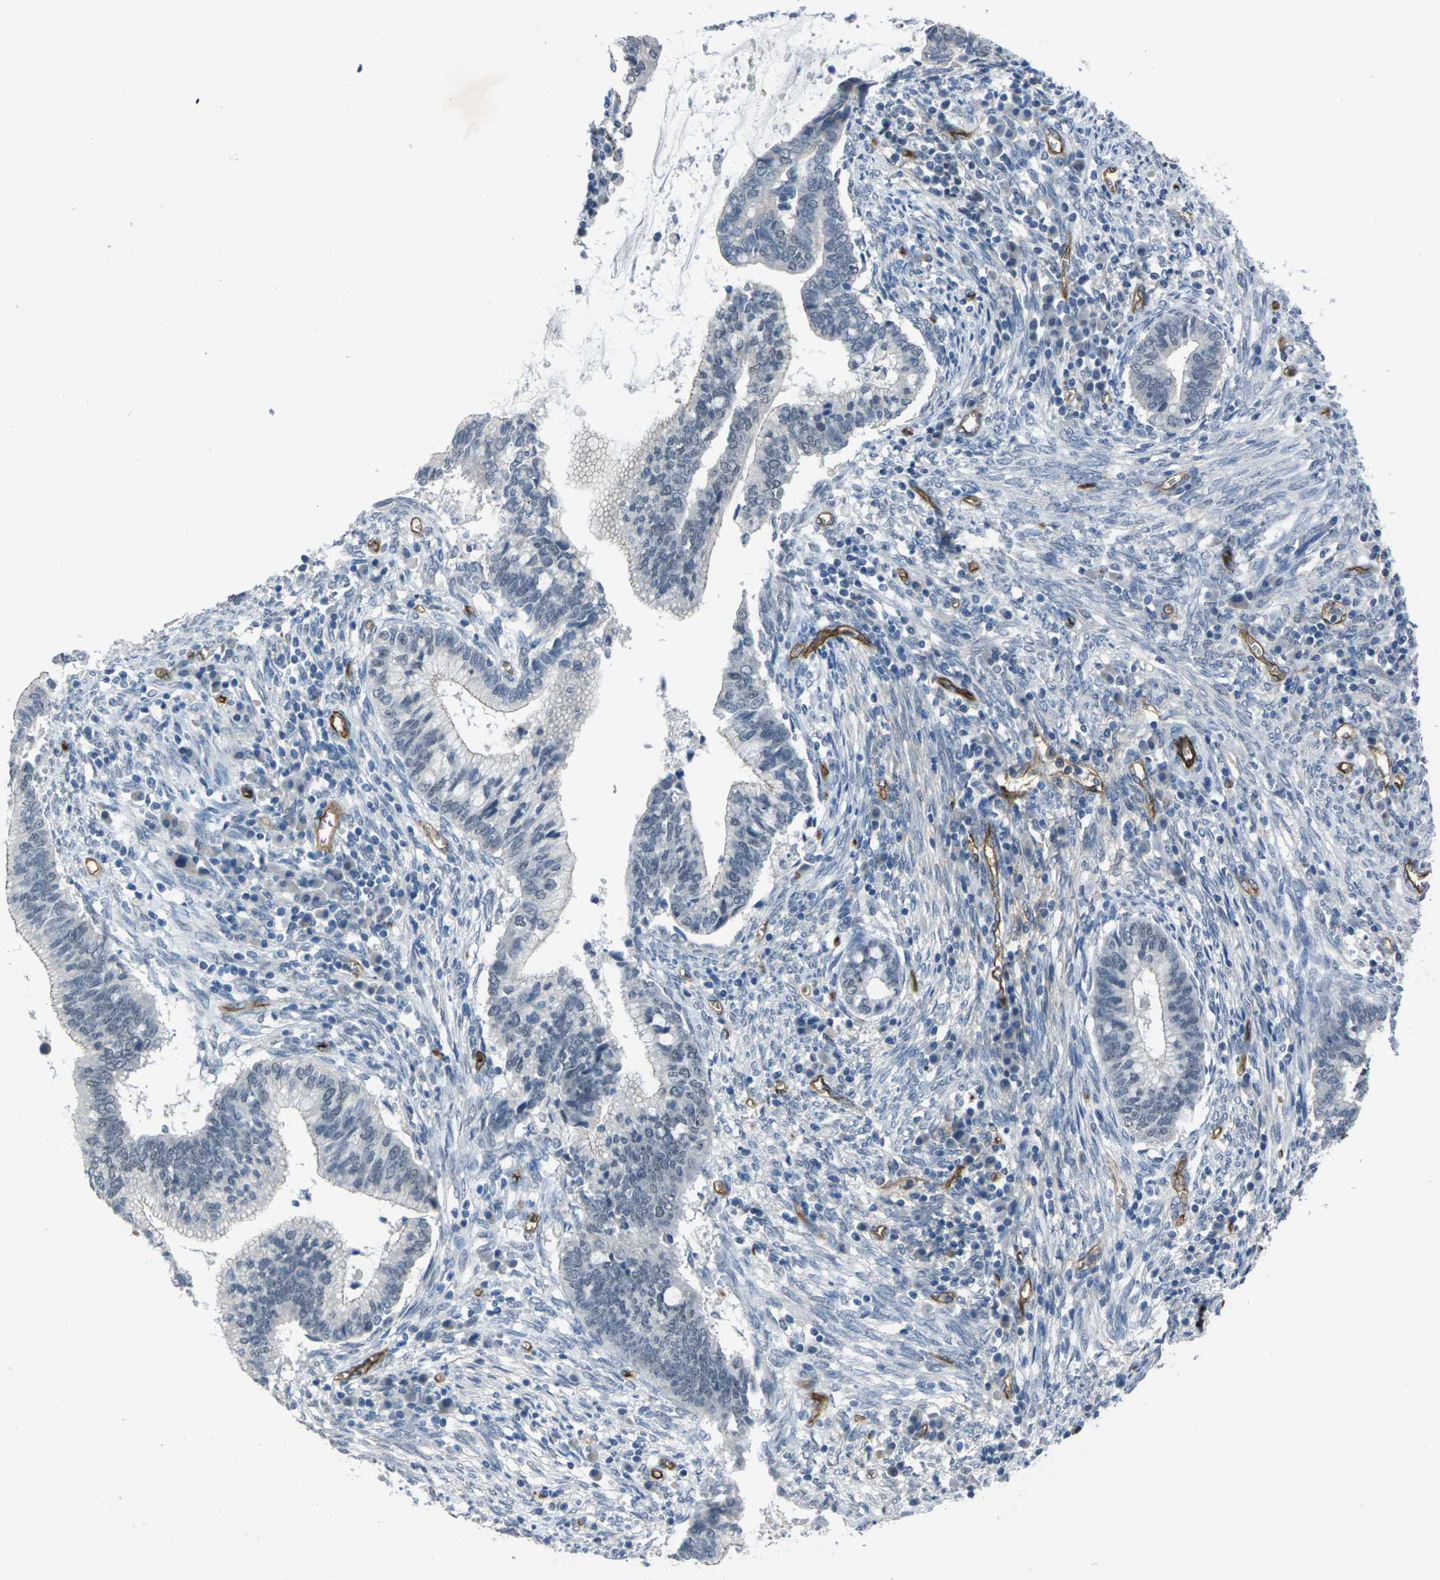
{"staining": {"intensity": "negative", "quantity": "none", "location": "none"}, "tissue": "cervical cancer", "cell_type": "Tumor cells", "image_type": "cancer", "snomed": [{"axis": "morphology", "description": "Adenocarcinoma, NOS"}, {"axis": "topography", "description": "Cervix"}], "caption": "An immunohistochemistry (IHC) micrograph of cervical cancer (adenocarcinoma) is shown. There is no staining in tumor cells of cervical cancer (adenocarcinoma).", "gene": "HSPA12B", "patient": {"sex": "female", "age": 44}}